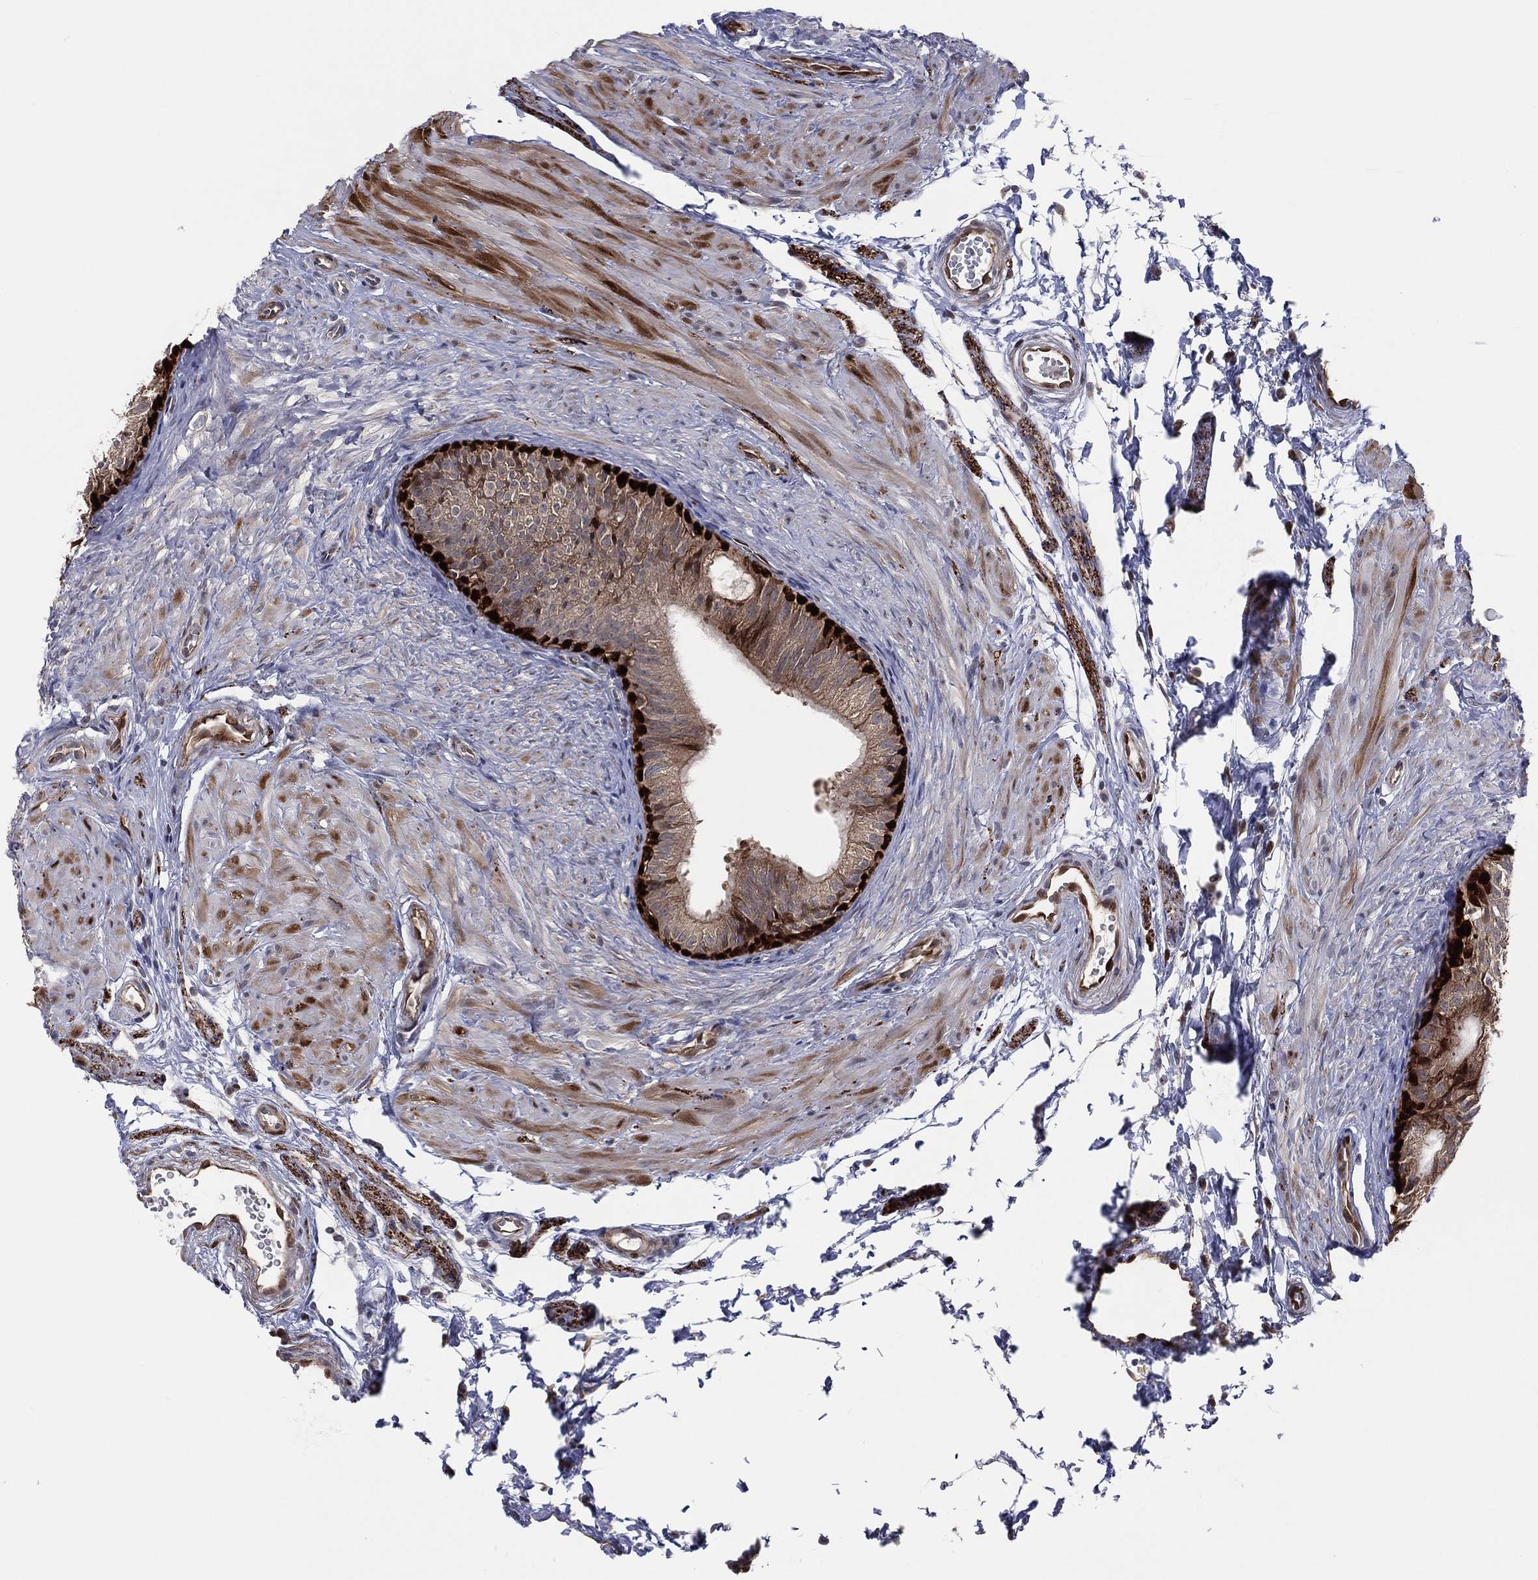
{"staining": {"intensity": "strong", "quantity": "25%-75%", "location": "cytoplasmic/membranous,nuclear"}, "tissue": "epididymis", "cell_type": "Glandular cells", "image_type": "normal", "snomed": [{"axis": "morphology", "description": "Normal tissue, NOS"}, {"axis": "topography", "description": "Epididymis"}], "caption": "Brown immunohistochemical staining in benign human epididymis demonstrates strong cytoplasmic/membranous,nuclear expression in approximately 25%-75% of glandular cells. (DAB = brown stain, brightfield microscopy at high magnification).", "gene": "SNCG", "patient": {"sex": "male", "age": 22}}